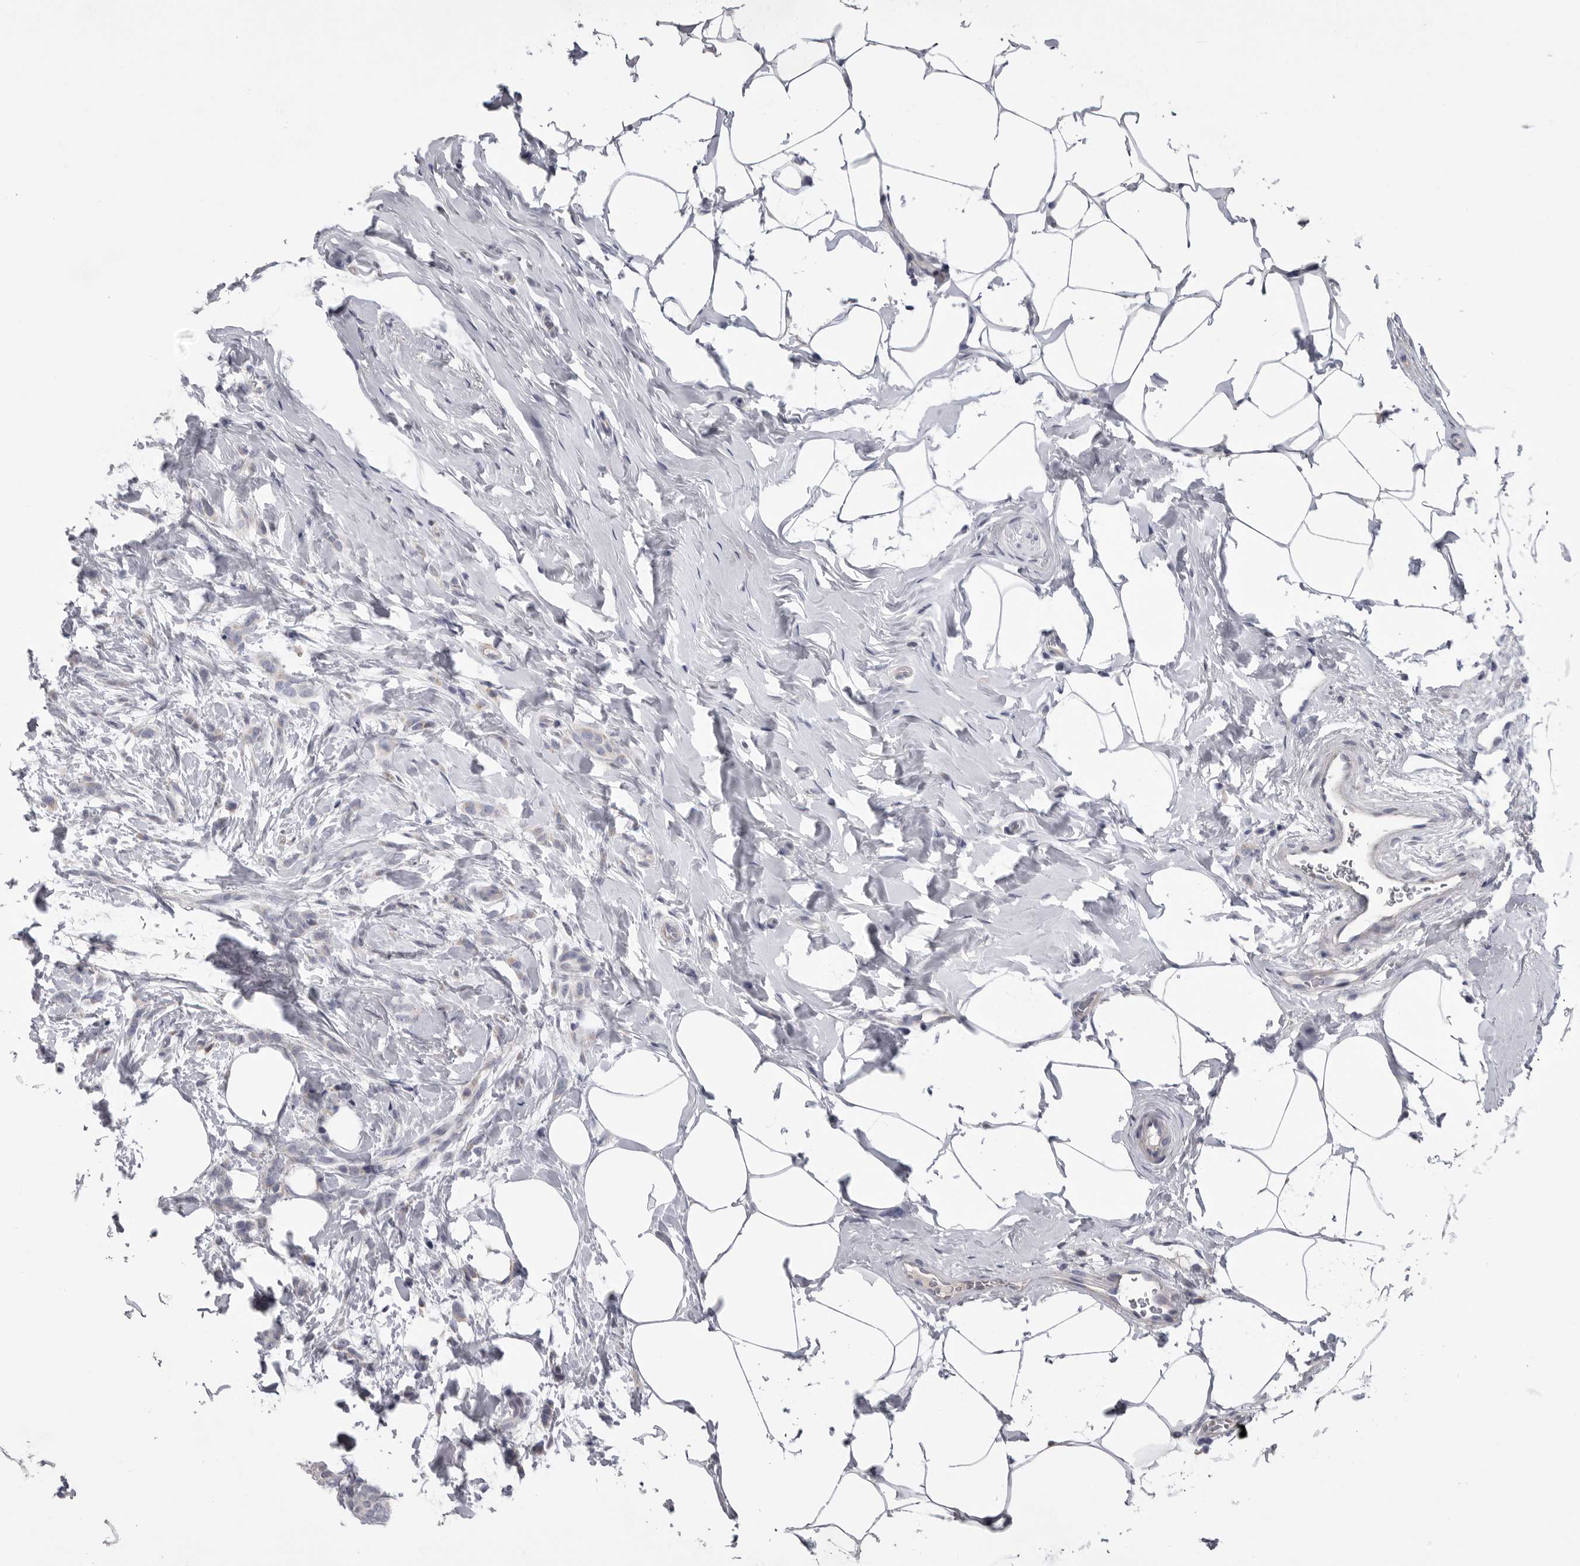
{"staining": {"intensity": "negative", "quantity": "none", "location": "none"}, "tissue": "breast cancer", "cell_type": "Tumor cells", "image_type": "cancer", "snomed": [{"axis": "morphology", "description": "Lobular carcinoma, in situ"}, {"axis": "morphology", "description": "Lobular carcinoma"}, {"axis": "topography", "description": "Breast"}], "caption": "Tumor cells show no significant protein staining in breast cancer.", "gene": "CRP", "patient": {"sex": "female", "age": 41}}